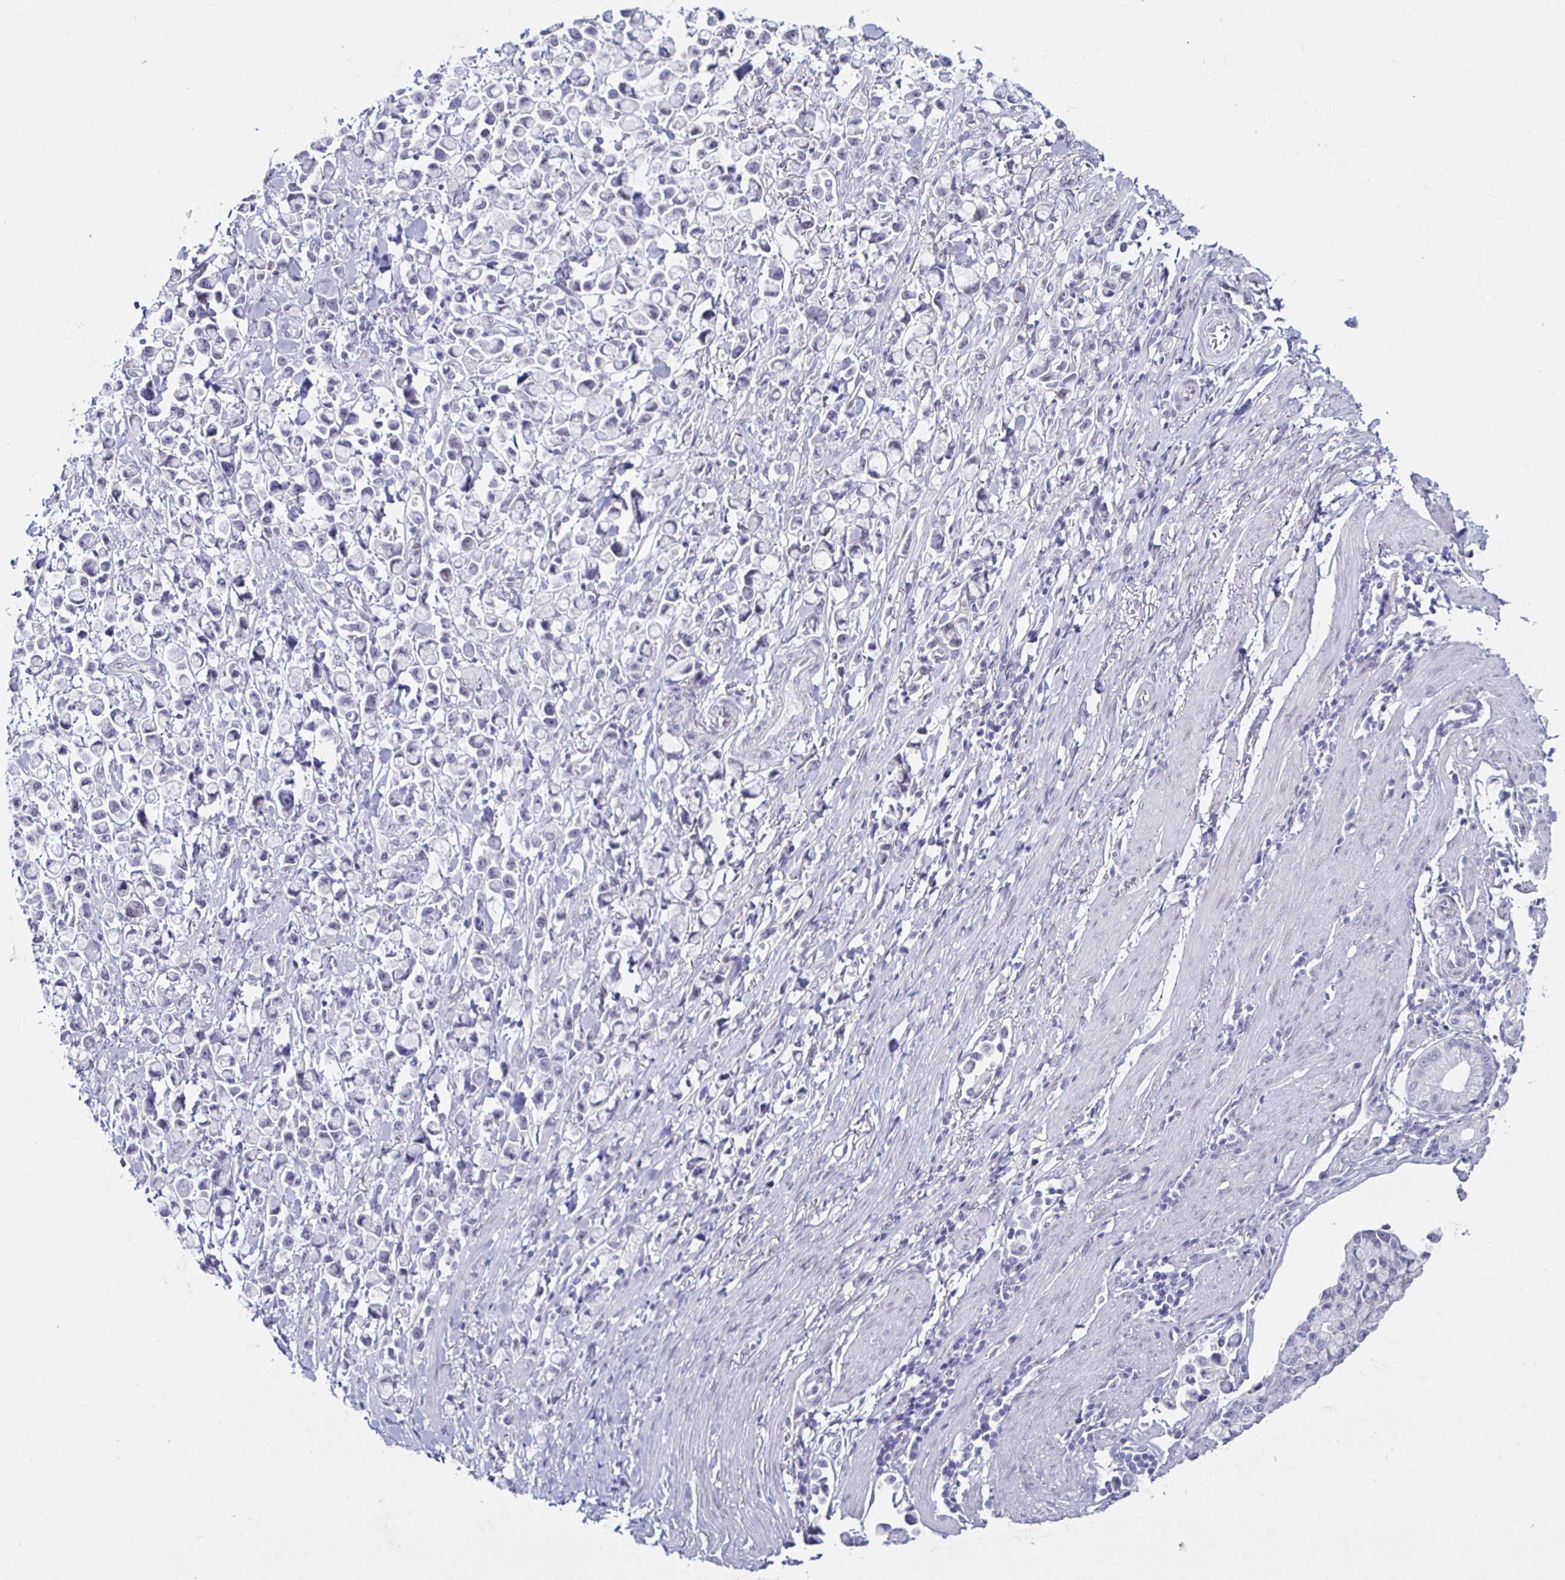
{"staining": {"intensity": "negative", "quantity": "none", "location": "none"}, "tissue": "stomach cancer", "cell_type": "Tumor cells", "image_type": "cancer", "snomed": [{"axis": "morphology", "description": "Adenocarcinoma, NOS"}, {"axis": "topography", "description": "Stomach"}], "caption": "A high-resolution photomicrograph shows immunohistochemistry (IHC) staining of stomach cancer, which exhibits no significant expression in tumor cells.", "gene": "KRT4", "patient": {"sex": "female", "age": 81}}